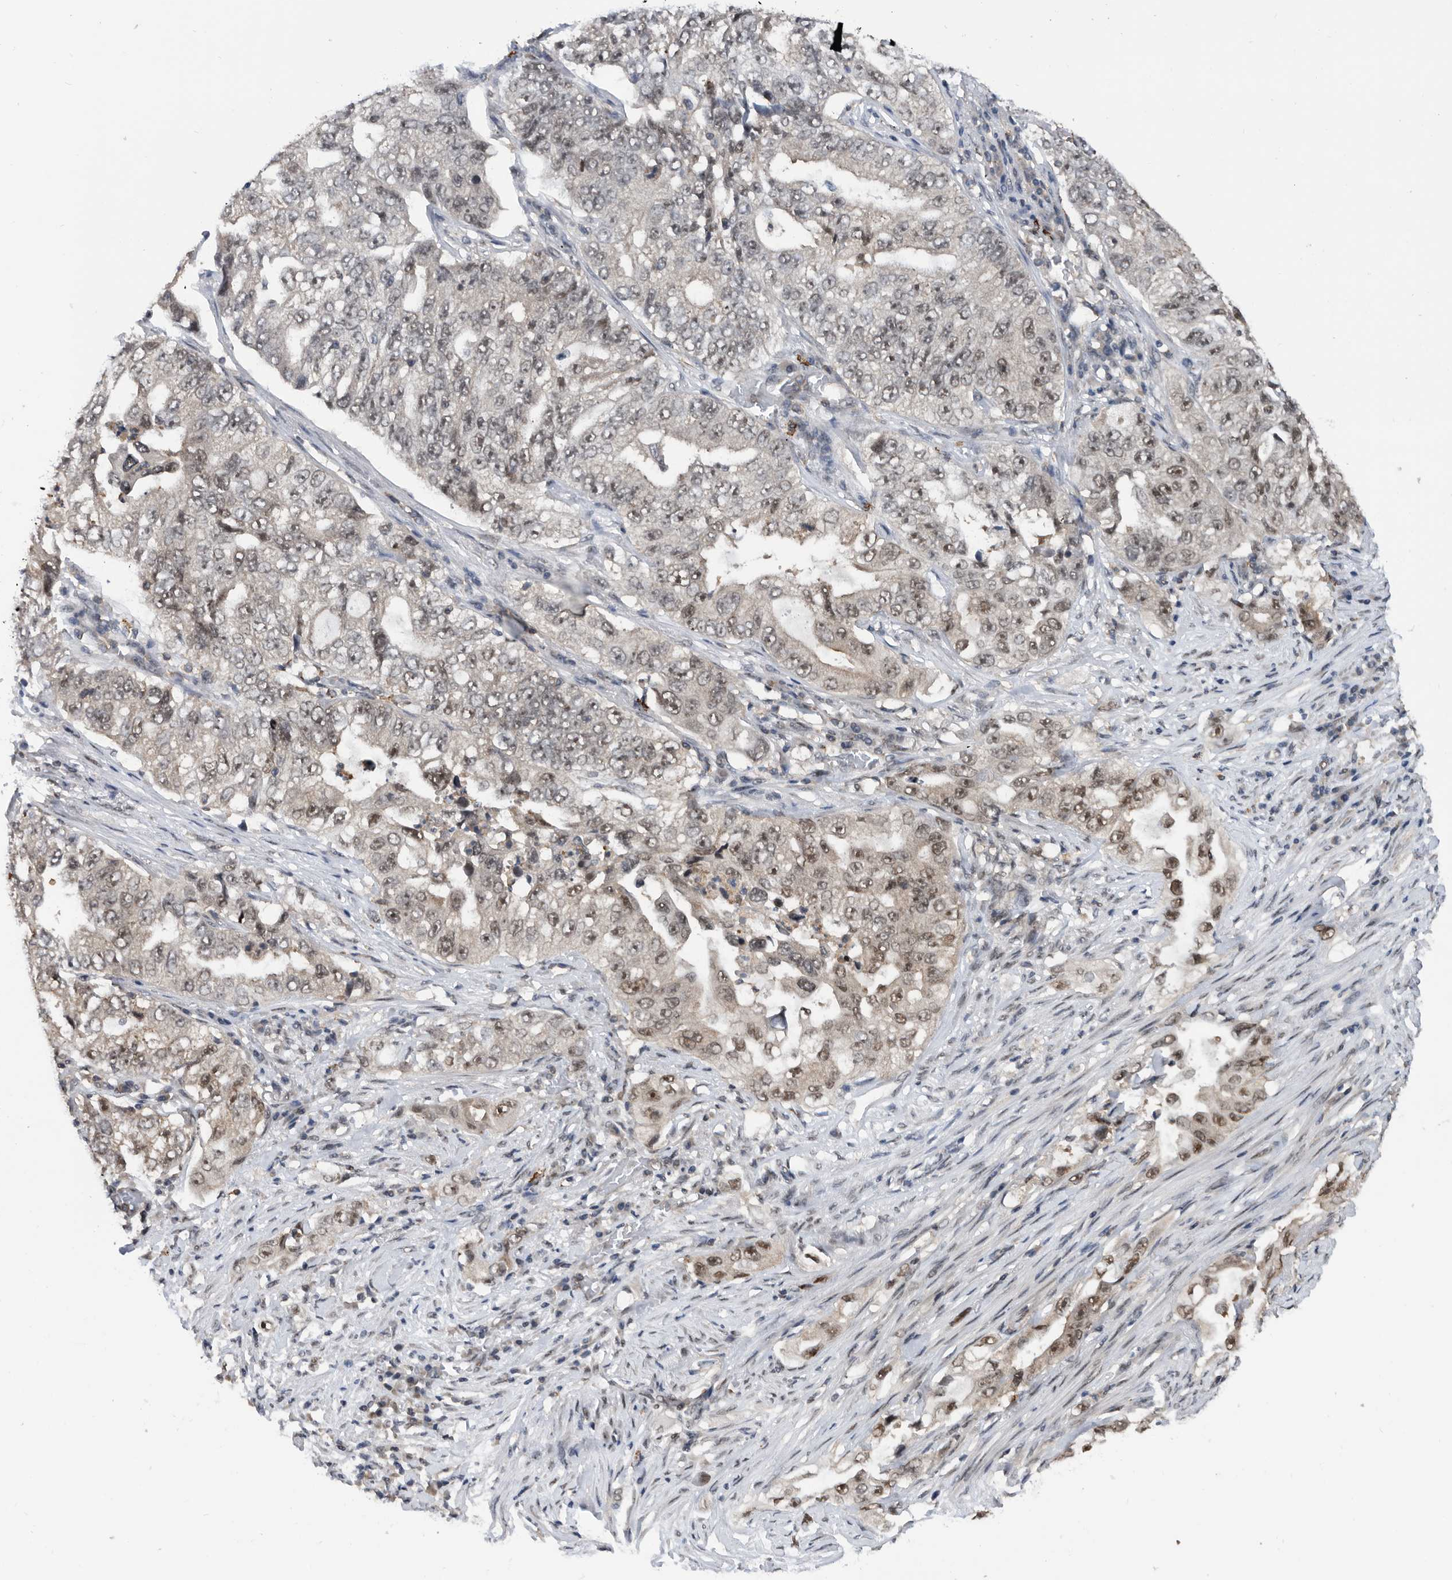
{"staining": {"intensity": "weak", "quantity": "25%-75%", "location": "nuclear"}, "tissue": "lung cancer", "cell_type": "Tumor cells", "image_type": "cancer", "snomed": [{"axis": "morphology", "description": "Adenocarcinoma, NOS"}, {"axis": "topography", "description": "Lung"}], "caption": "An immunohistochemistry image of tumor tissue is shown. Protein staining in brown shows weak nuclear positivity in lung cancer within tumor cells.", "gene": "ZNF260", "patient": {"sex": "female", "age": 51}}